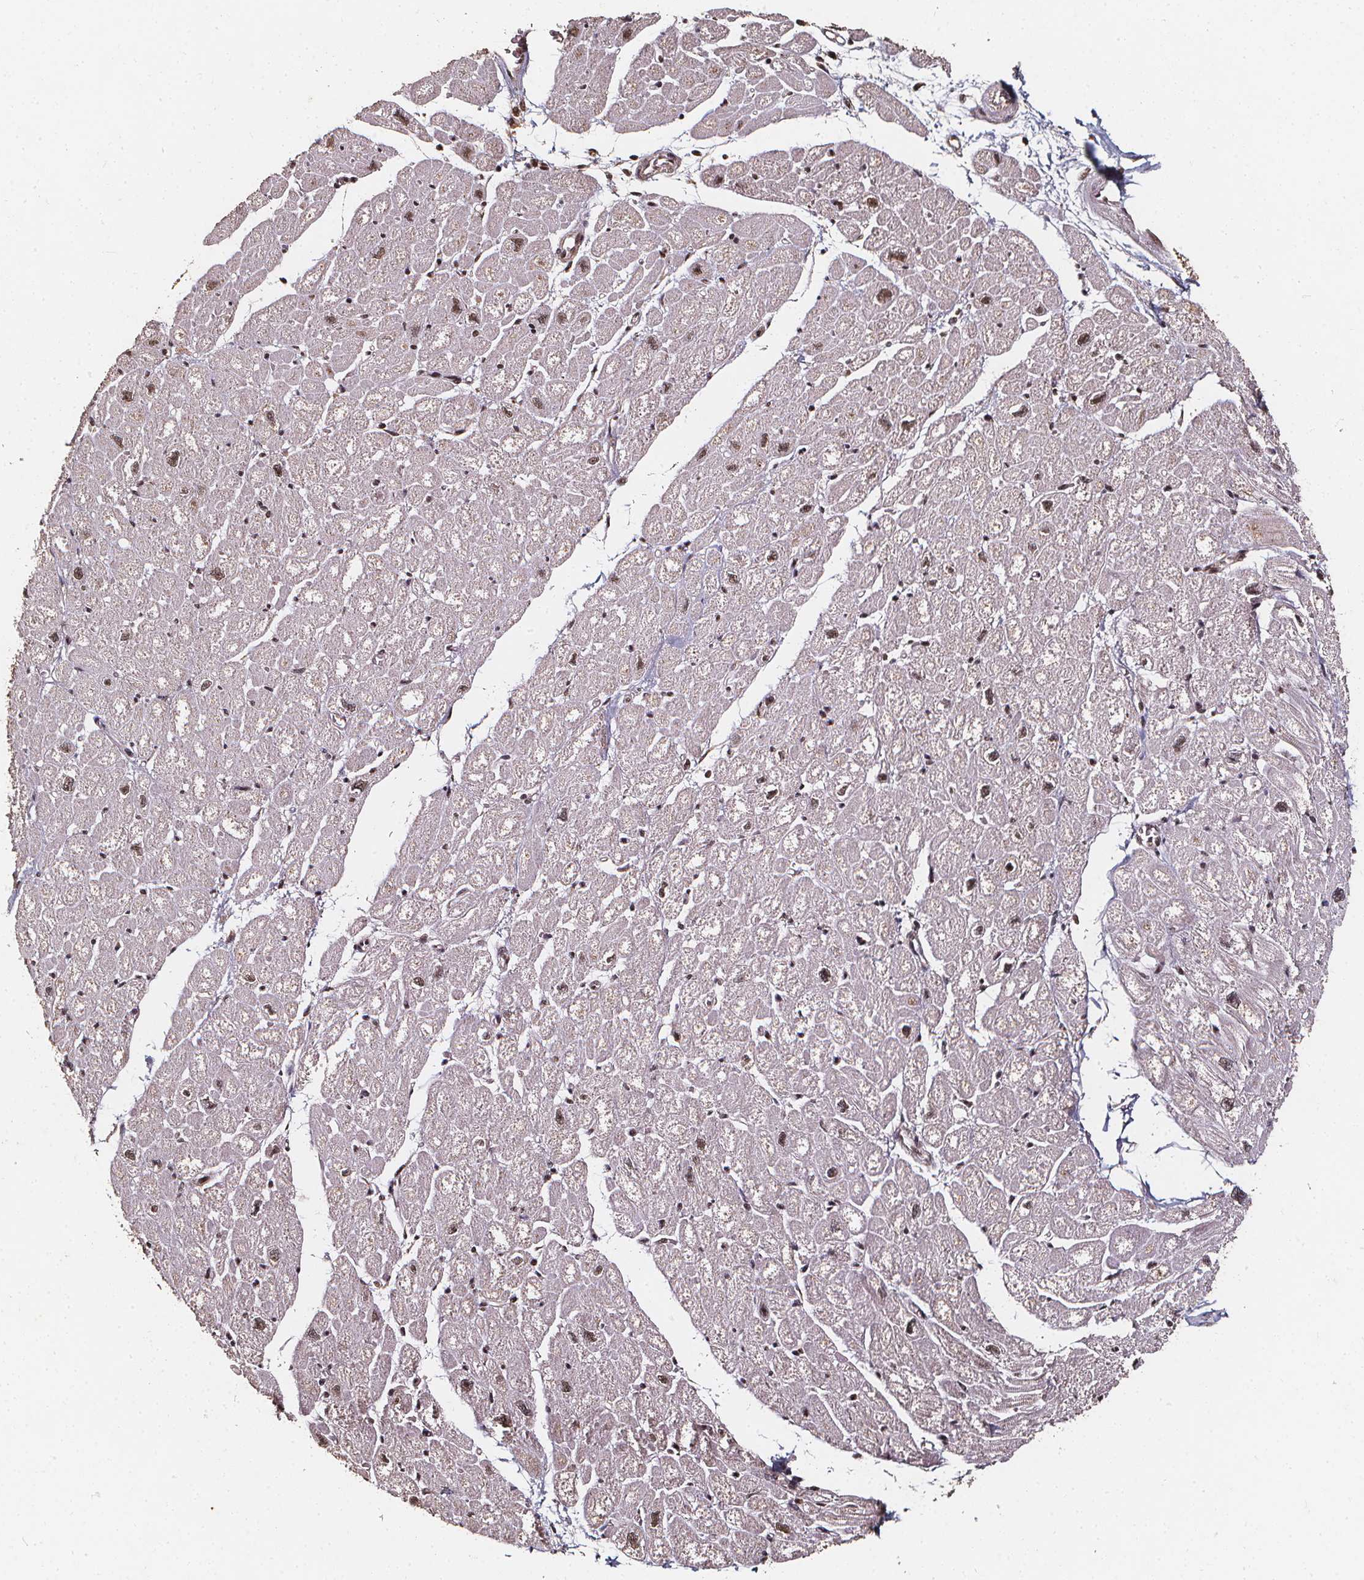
{"staining": {"intensity": "moderate", "quantity": "25%-75%", "location": "cytoplasmic/membranous,nuclear"}, "tissue": "heart muscle", "cell_type": "Cardiomyocytes", "image_type": "normal", "snomed": [{"axis": "morphology", "description": "Normal tissue, NOS"}, {"axis": "topography", "description": "Heart"}], "caption": "A high-resolution photomicrograph shows IHC staining of benign heart muscle, which exhibits moderate cytoplasmic/membranous,nuclear positivity in about 25%-75% of cardiomyocytes.", "gene": "SMN1", "patient": {"sex": "male", "age": 61}}